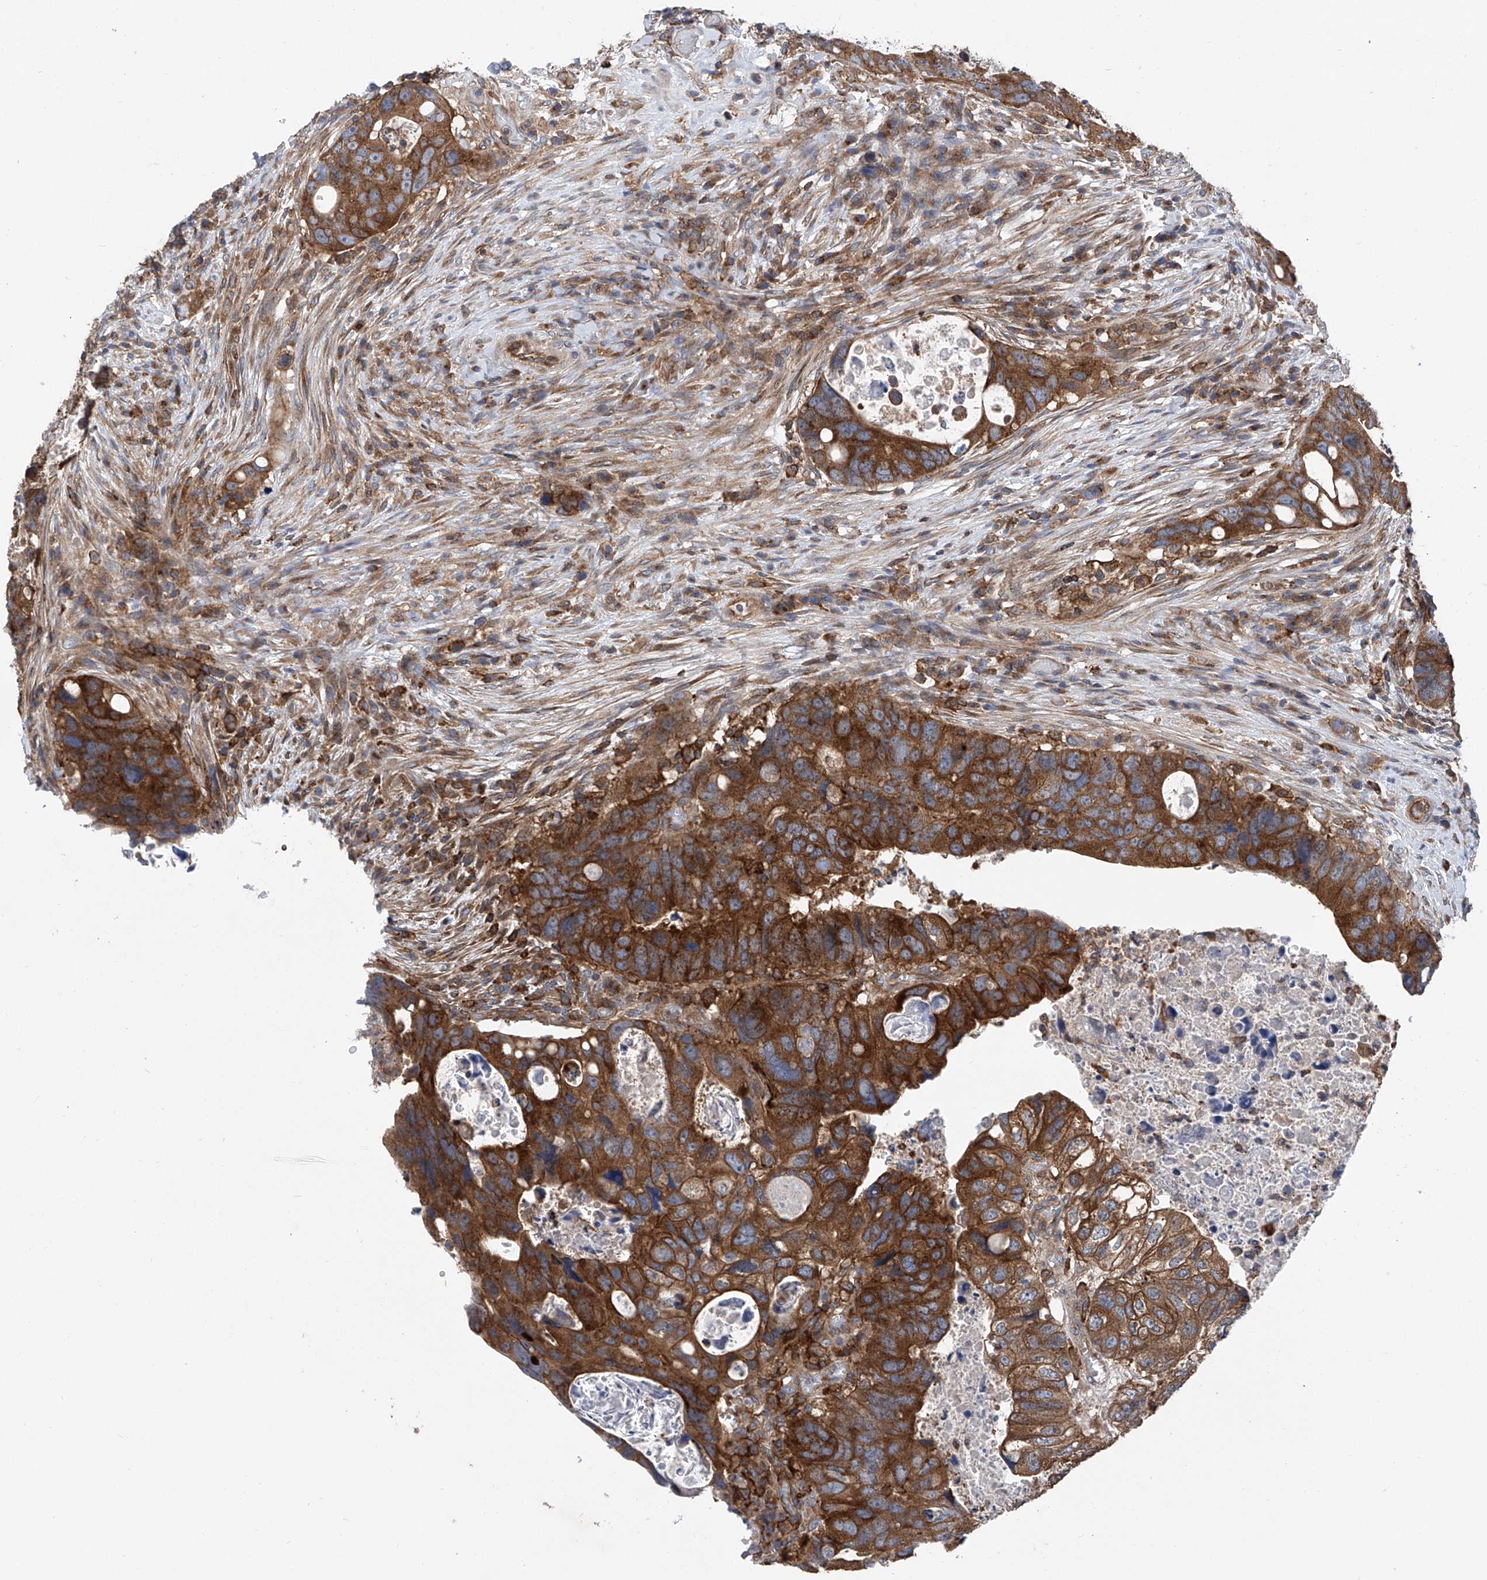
{"staining": {"intensity": "strong", "quantity": ">75%", "location": "cytoplasmic/membranous"}, "tissue": "colorectal cancer", "cell_type": "Tumor cells", "image_type": "cancer", "snomed": [{"axis": "morphology", "description": "Adenocarcinoma, NOS"}, {"axis": "topography", "description": "Rectum"}], "caption": "Brown immunohistochemical staining in human colorectal cancer (adenocarcinoma) demonstrates strong cytoplasmic/membranous positivity in about >75% of tumor cells. (IHC, brightfield microscopy, high magnification).", "gene": "SMAP1", "patient": {"sex": "male", "age": 59}}